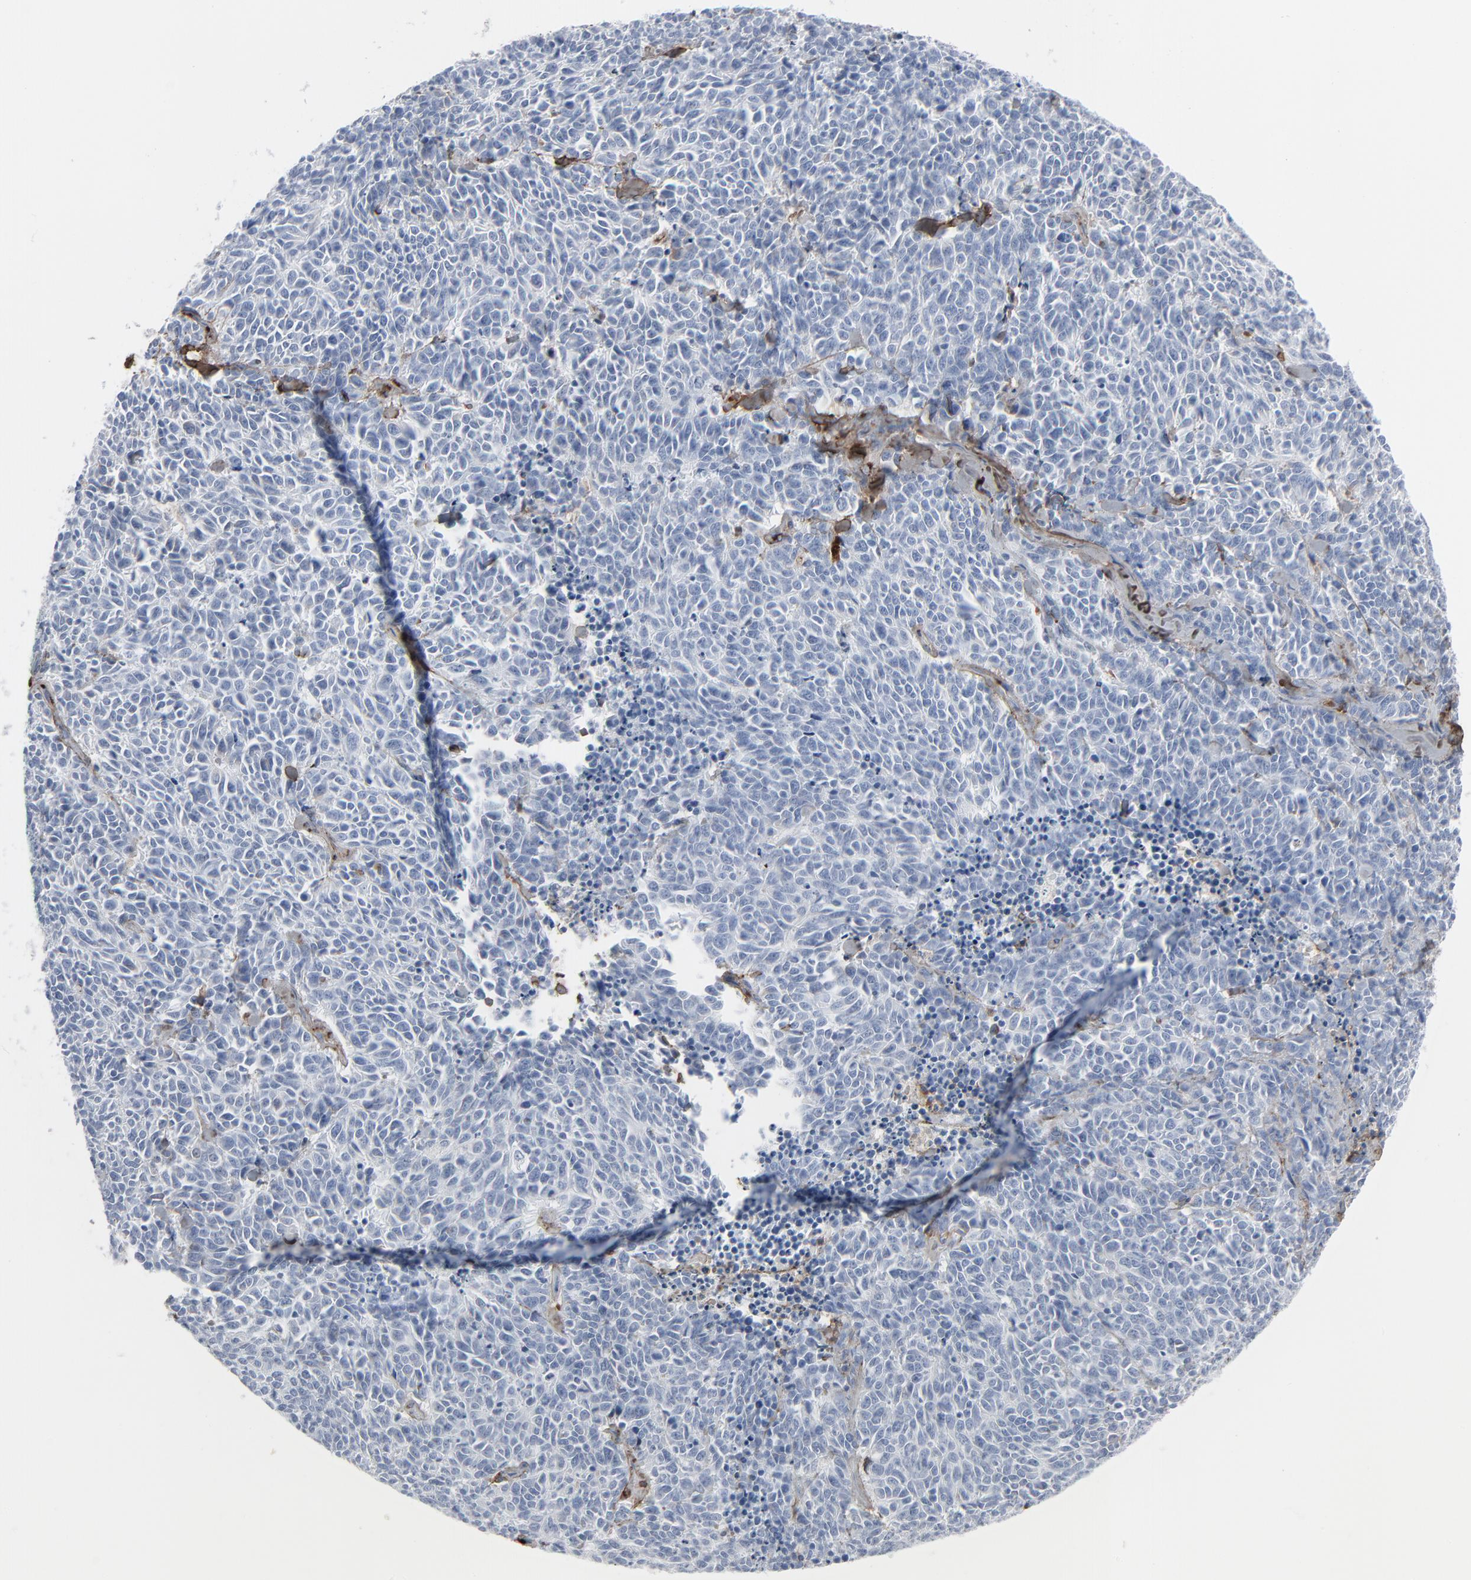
{"staining": {"intensity": "negative", "quantity": "none", "location": "none"}, "tissue": "lung cancer", "cell_type": "Tumor cells", "image_type": "cancer", "snomed": [{"axis": "morphology", "description": "Neoplasm, malignant, NOS"}, {"axis": "topography", "description": "Lung"}], "caption": "Tumor cells show no significant positivity in lung cancer (neoplasm (malignant)). Nuclei are stained in blue.", "gene": "BGN", "patient": {"sex": "female", "age": 58}}